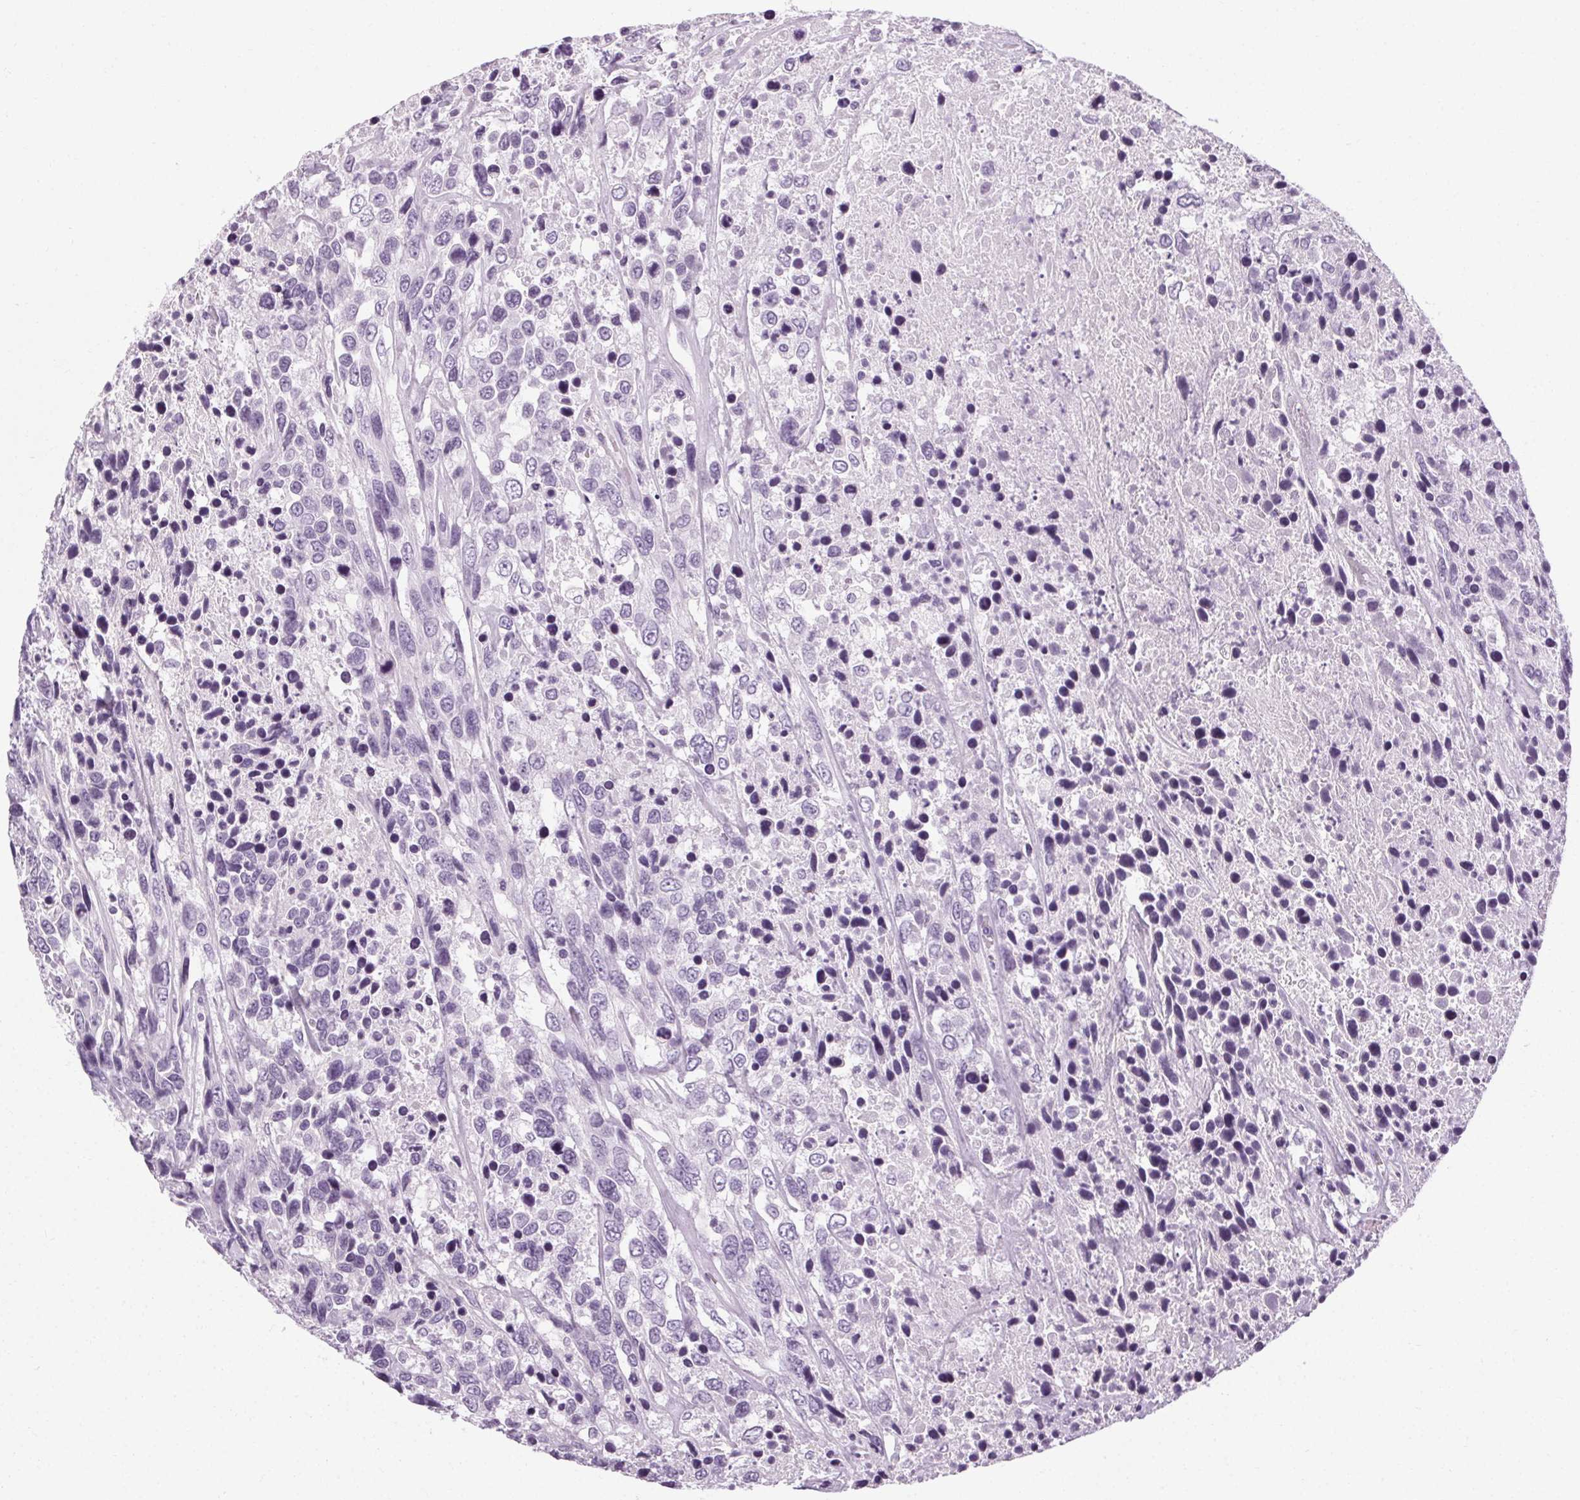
{"staining": {"intensity": "negative", "quantity": "none", "location": "none"}, "tissue": "urothelial cancer", "cell_type": "Tumor cells", "image_type": "cancer", "snomed": [{"axis": "morphology", "description": "Urothelial carcinoma, High grade"}, {"axis": "topography", "description": "Urinary bladder"}], "caption": "The micrograph demonstrates no significant positivity in tumor cells of urothelial cancer.", "gene": "POMC", "patient": {"sex": "female", "age": 70}}